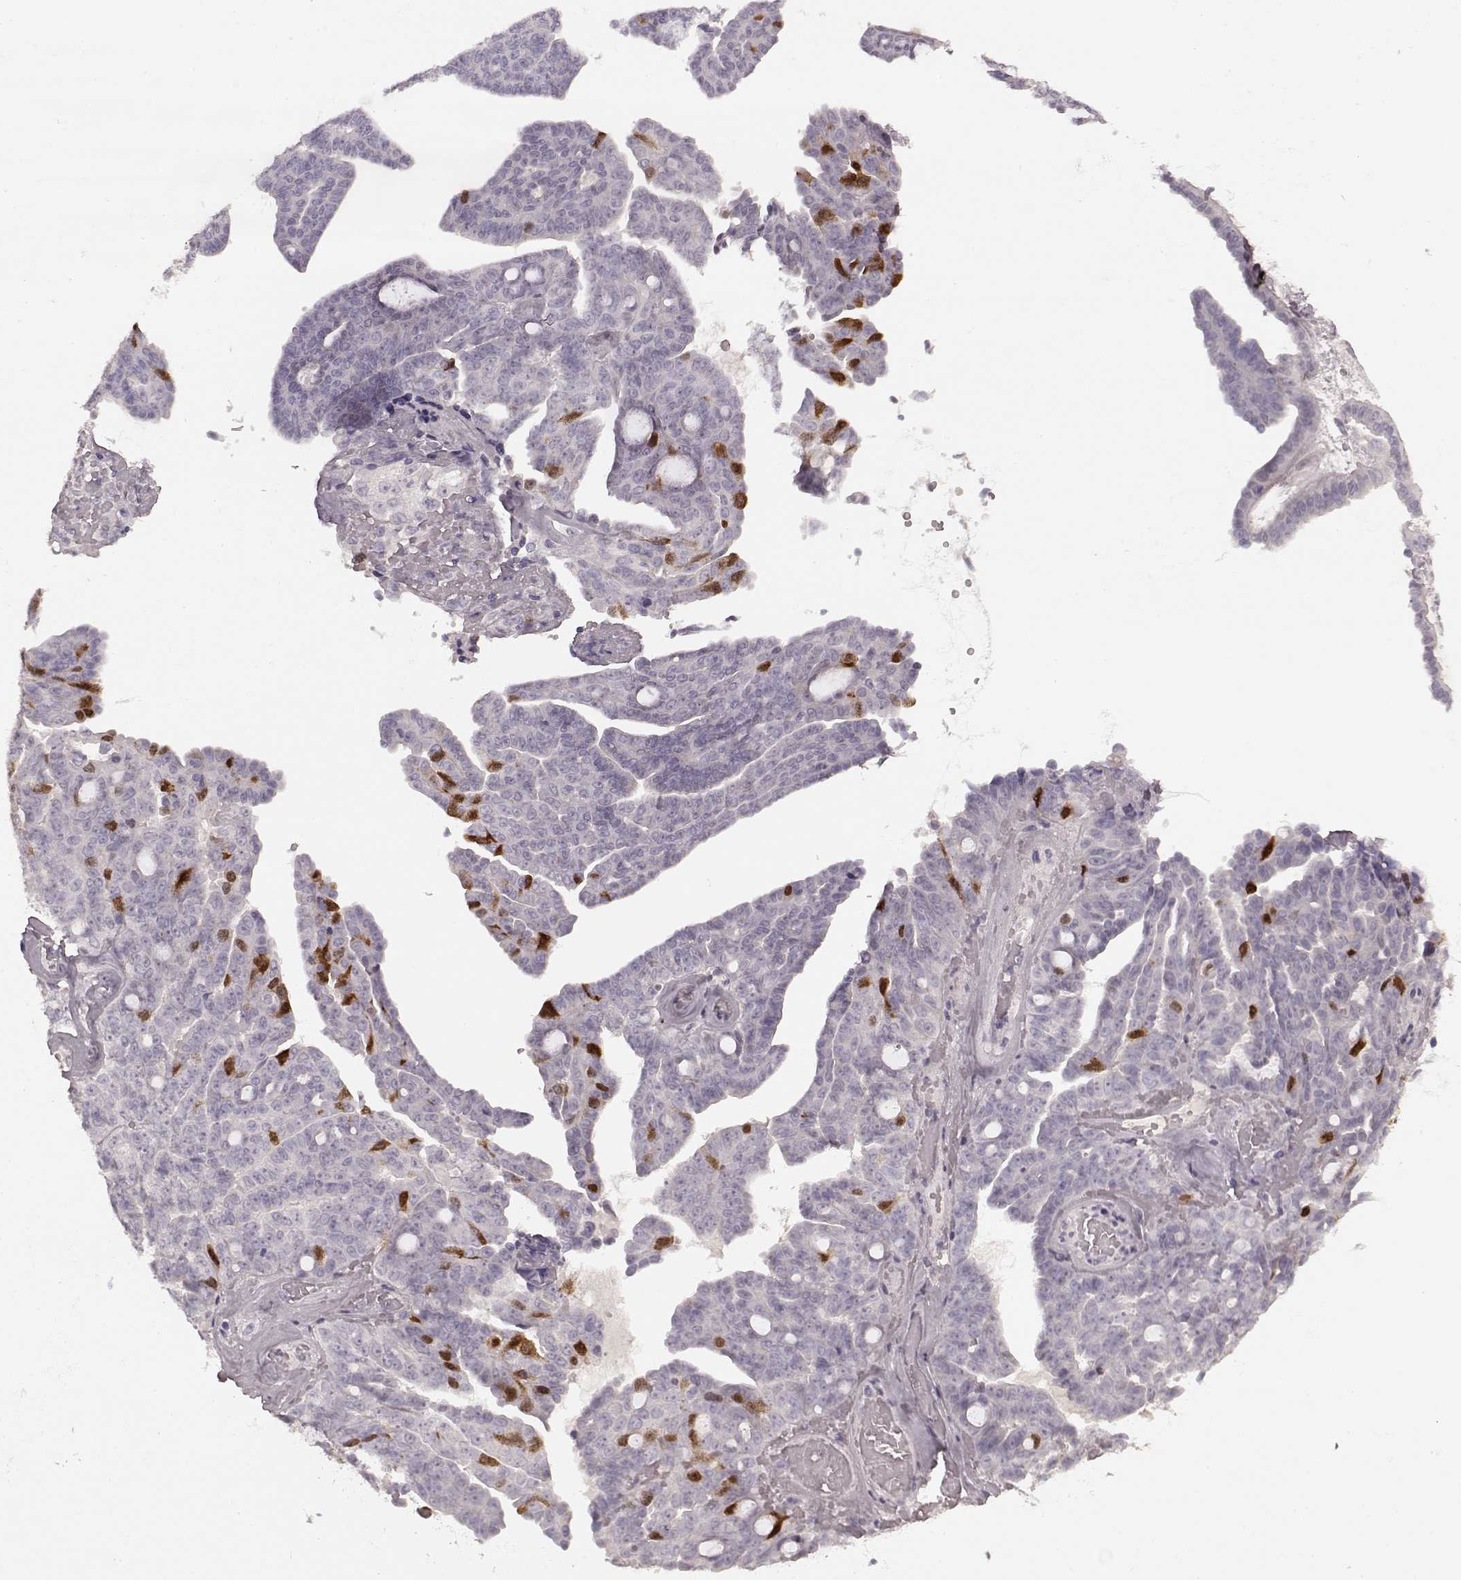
{"staining": {"intensity": "strong", "quantity": "<25%", "location": "nuclear"}, "tissue": "ovarian cancer", "cell_type": "Tumor cells", "image_type": "cancer", "snomed": [{"axis": "morphology", "description": "Cystadenocarcinoma, serous, NOS"}, {"axis": "topography", "description": "Ovary"}], "caption": "Human ovarian cancer (serous cystadenocarcinoma) stained for a protein (brown) displays strong nuclear positive expression in approximately <25% of tumor cells.", "gene": "CCNA2", "patient": {"sex": "female", "age": 71}}